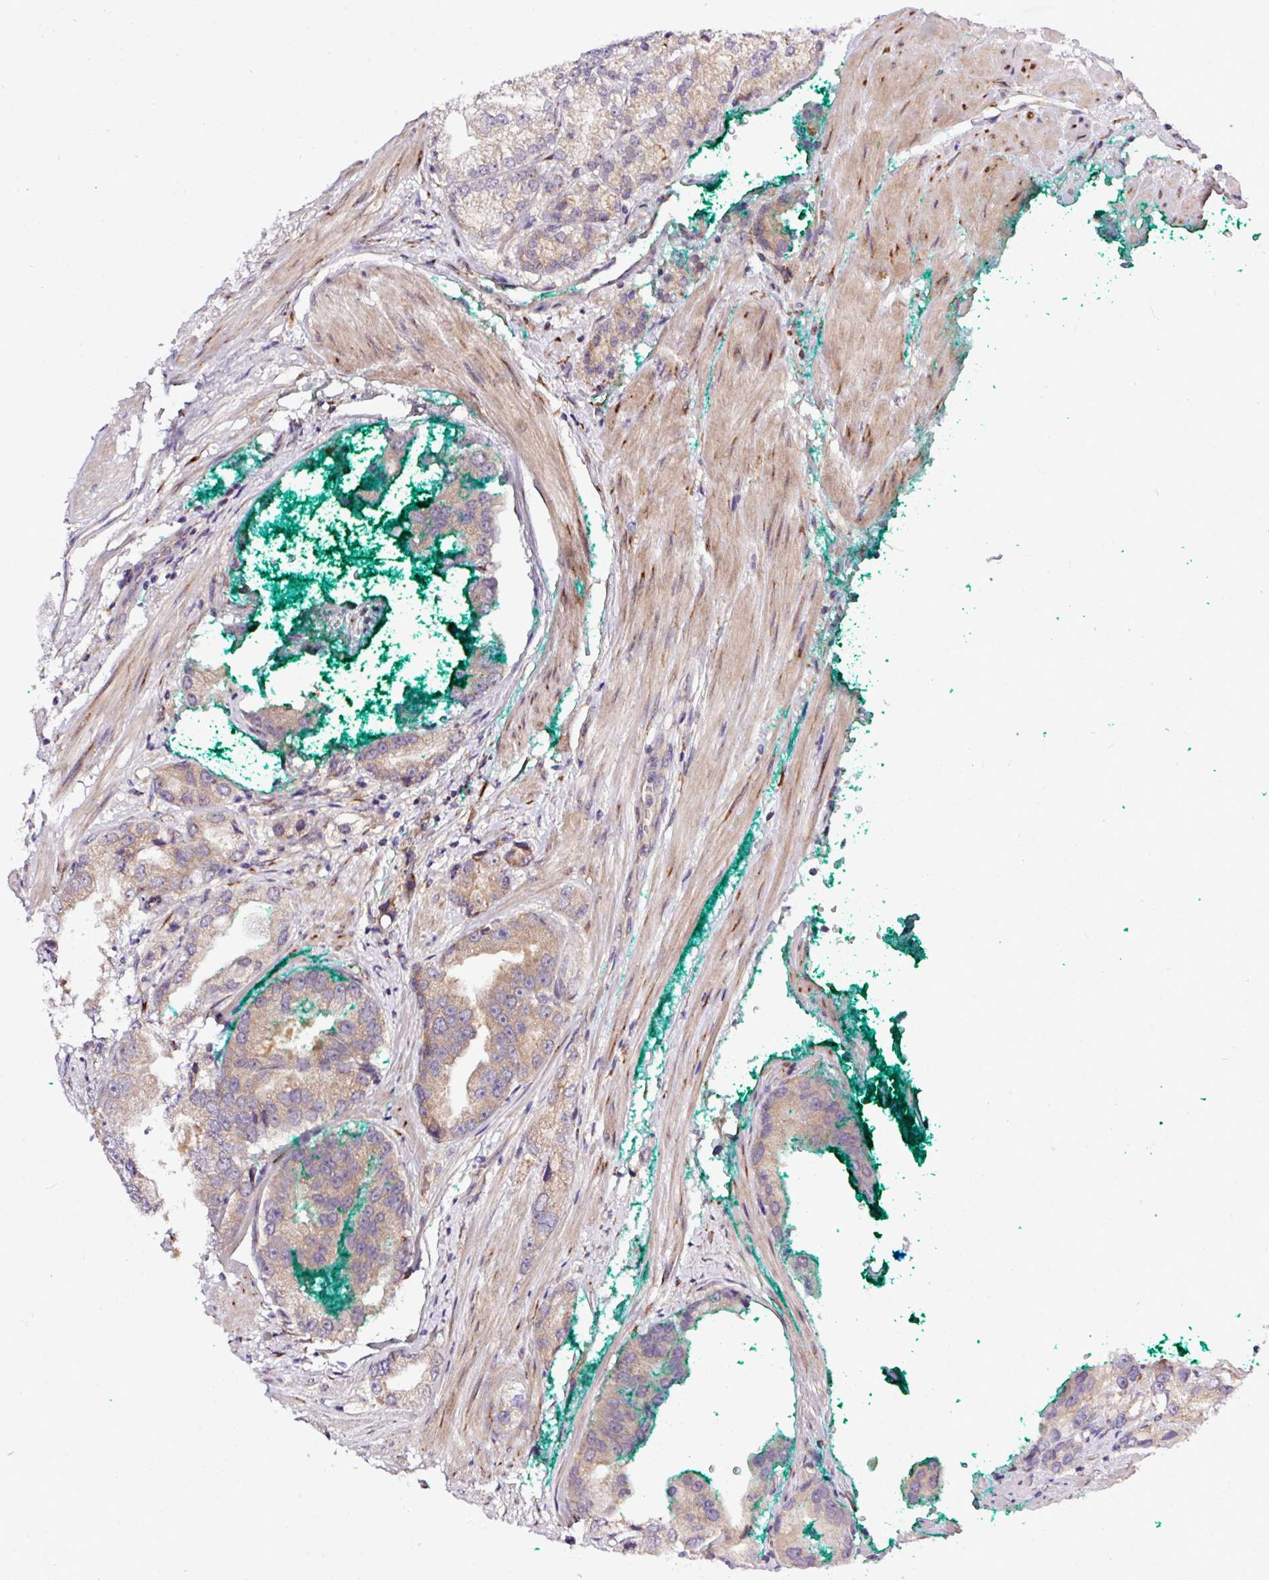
{"staining": {"intensity": "weak", "quantity": "25%-75%", "location": "cytoplasmic/membranous"}, "tissue": "prostate cancer", "cell_type": "Tumor cells", "image_type": "cancer", "snomed": [{"axis": "morphology", "description": "Adenocarcinoma, High grade"}, {"axis": "topography", "description": "Prostate"}], "caption": "There is low levels of weak cytoplasmic/membranous positivity in tumor cells of prostate cancer, as demonstrated by immunohistochemical staining (brown color).", "gene": "TM2D2", "patient": {"sex": "male", "age": 50}}